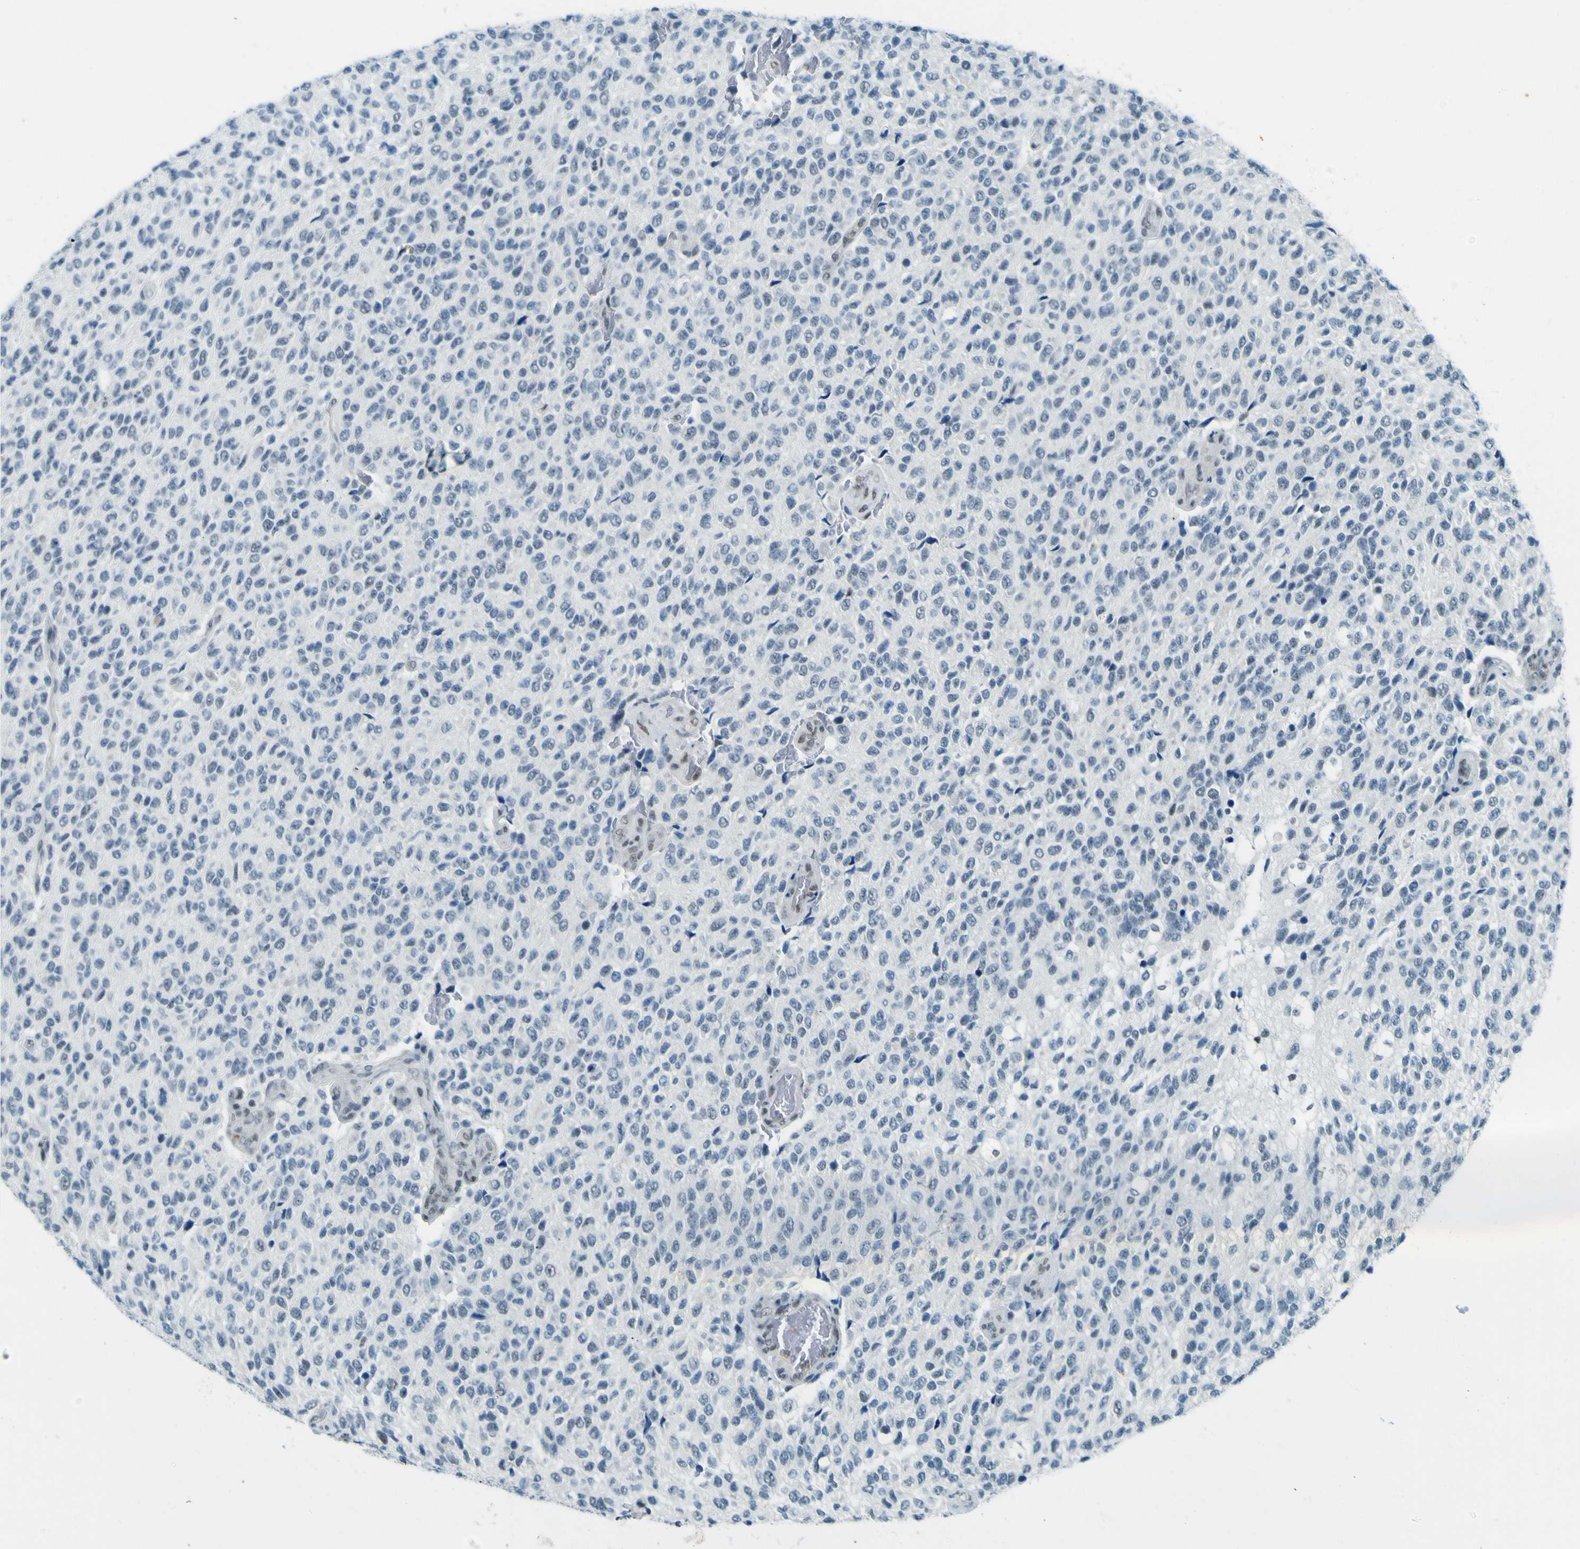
{"staining": {"intensity": "negative", "quantity": "none", "location": "none"}, "tissue": "glioma", "cell_type": "Tumor cells", "image_type": "cancer", "snomed": [{"axis": "morphology", "description": "Glioma, malignant, High grade"}, {"axis": "topography", "description": "pancreas cauda"}], "caption": "Tumor cells are negative for brown protein staining in glioma.", "gene": "CEBPG", "patient": {"sex": "male", "age": 60}}